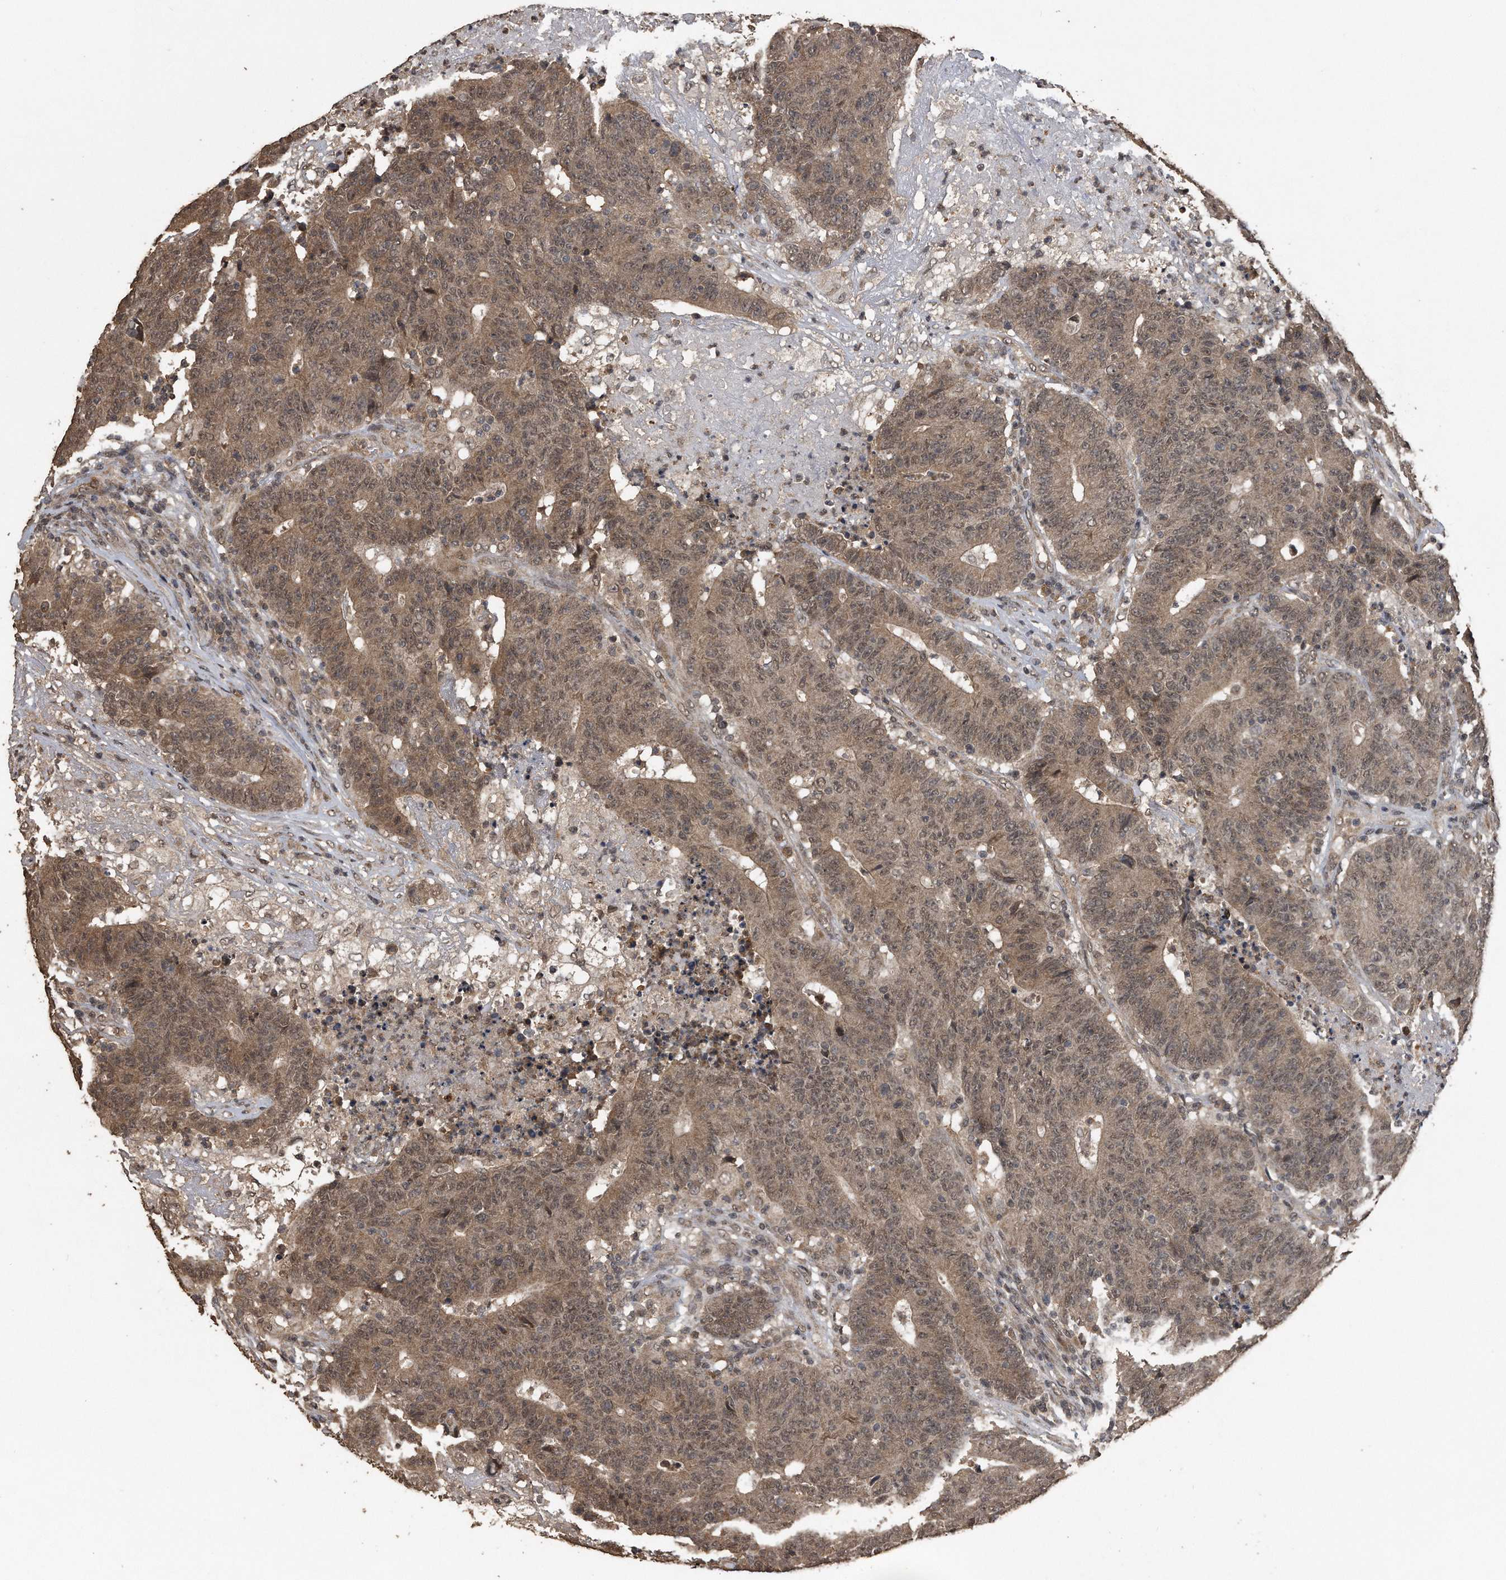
{"staining": {"intensity": "weak", "quantity": ">75%", "location": "cytoplasmic/membranous,nuclear"}, "tissue": "colorectal cancer", "cell_type": "Tumor cells", "image_type": "cancer", "snomed": [{"axis": "morphology", "description": "Normal tissue, NOS"}, {"axis": "morphology", "description": "Adenocarcinoma, NOS"}, {"axis": "topography", "description": "Colon"}], "caption": "Immunohistochemical staining of colorectal cancer exhibits weak cytoplasmic/membranous and nuclear protein staining in approximately >75% of tumor cells. (DAB (3,3'-diaminobenzidine) = brown stain, brightfield microscopy at high magnification).", "gene": "CRYZL1", "patient": {"sex": "female", "age": 75}}